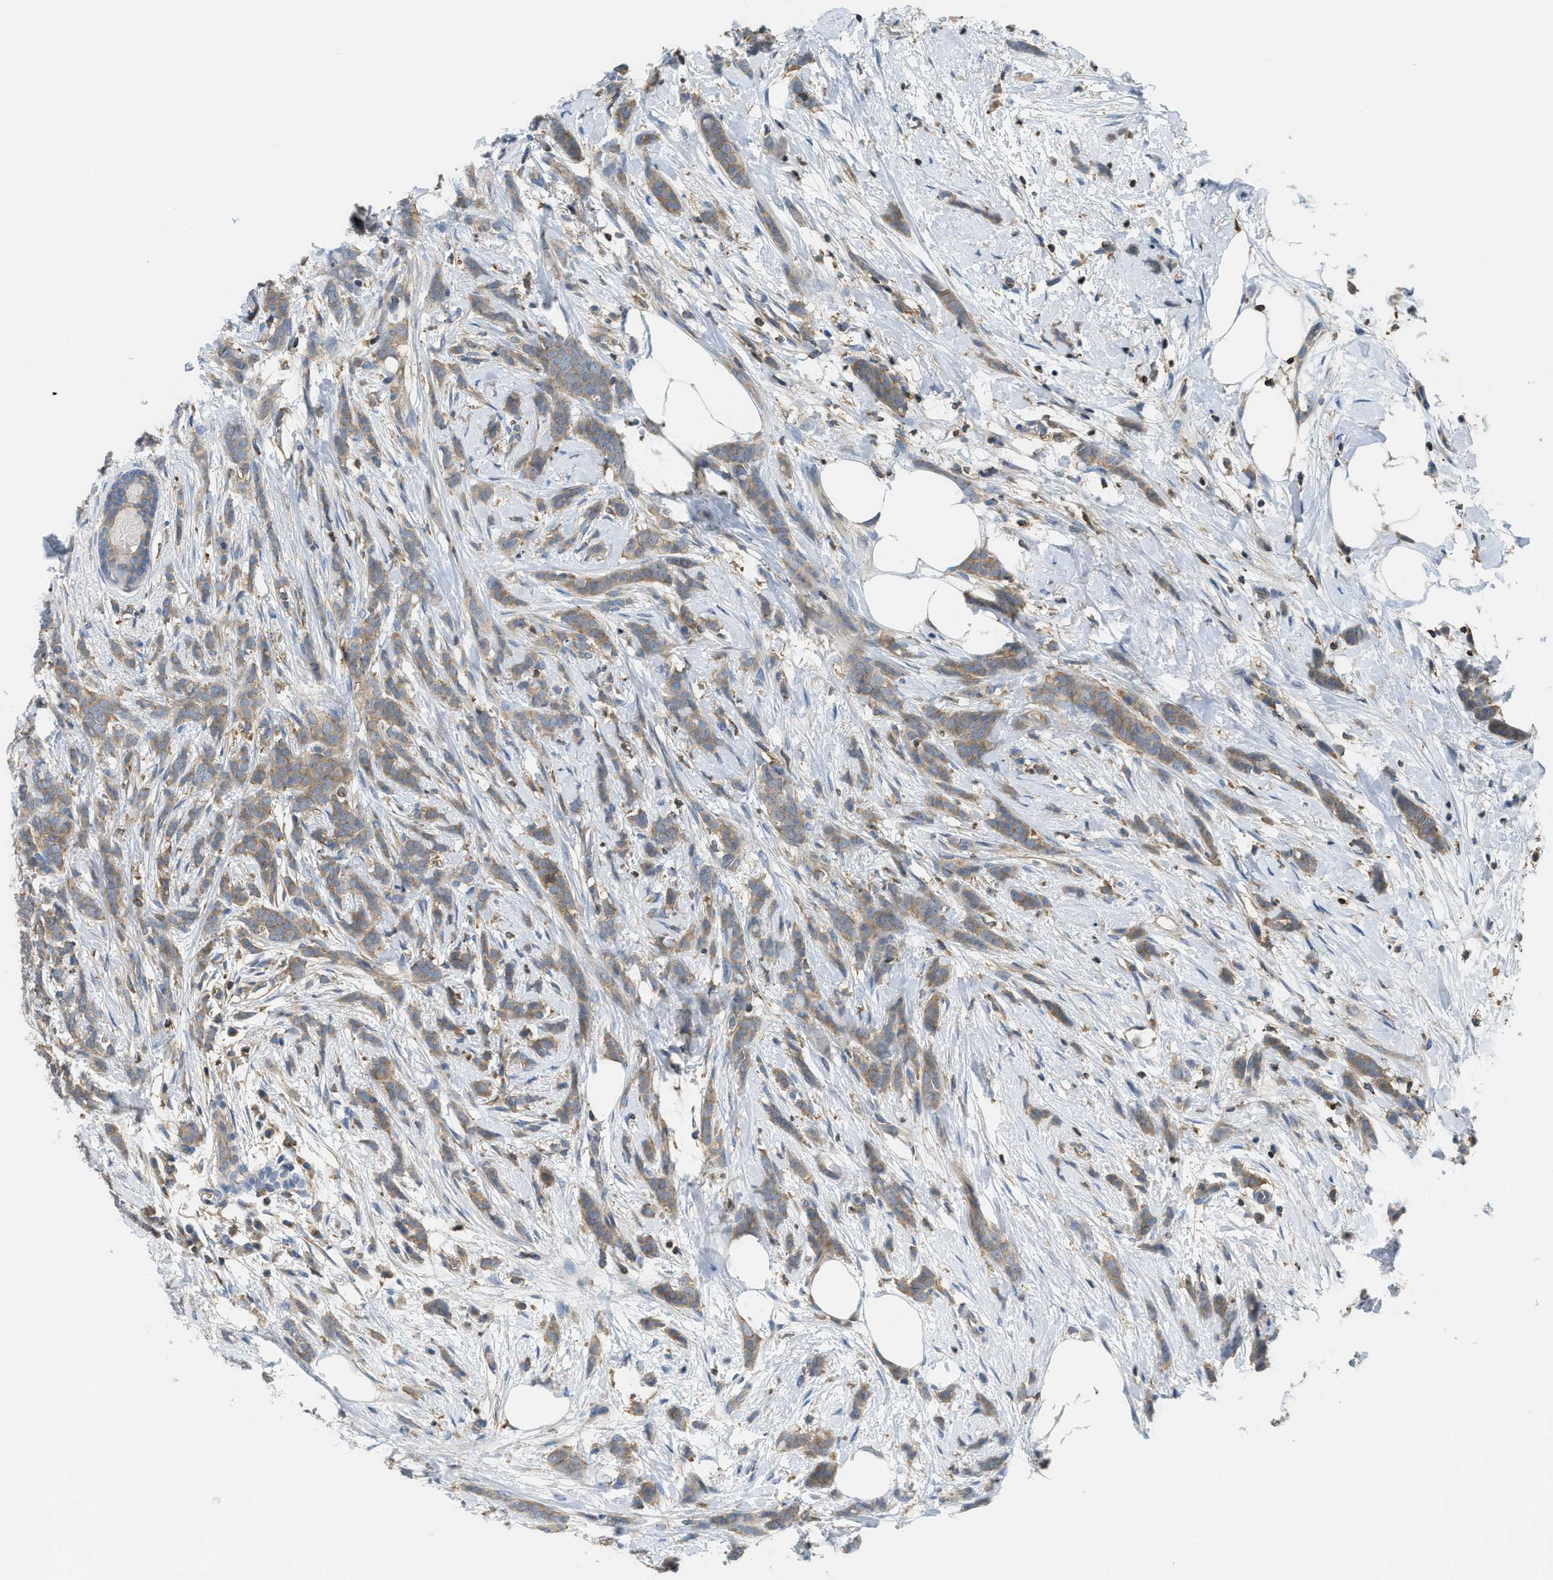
{"staining": {"intensity": "weak", "quantity": ">75%", "location": "cytoplasmic/membranous"}, "tissue": "breast cancer", "cell_type": "Tumor cells", "image_type": "cancer", "snomed": [{"axis": "morphology", "description": "Lobular carcinoma, in situ"}, {"axis": "morphology", "description": "Lobular carcinoma"}, {"axis": "topography", "description": "Breast"}], "caption": "DAB immunohistochemical staining of human breast cancer (lobular carcinoma) displays weak cytoplasmic/membranous protein positivity in approximately >75% of tumor cells. The staining was performed using DAB to visualize the protein expression in brown, while the nuclei were stained in blue with hematoxylin (Magnification: 20x).", "gene": "GRIK2", "patient": {"sex": "female", "age": 41}}